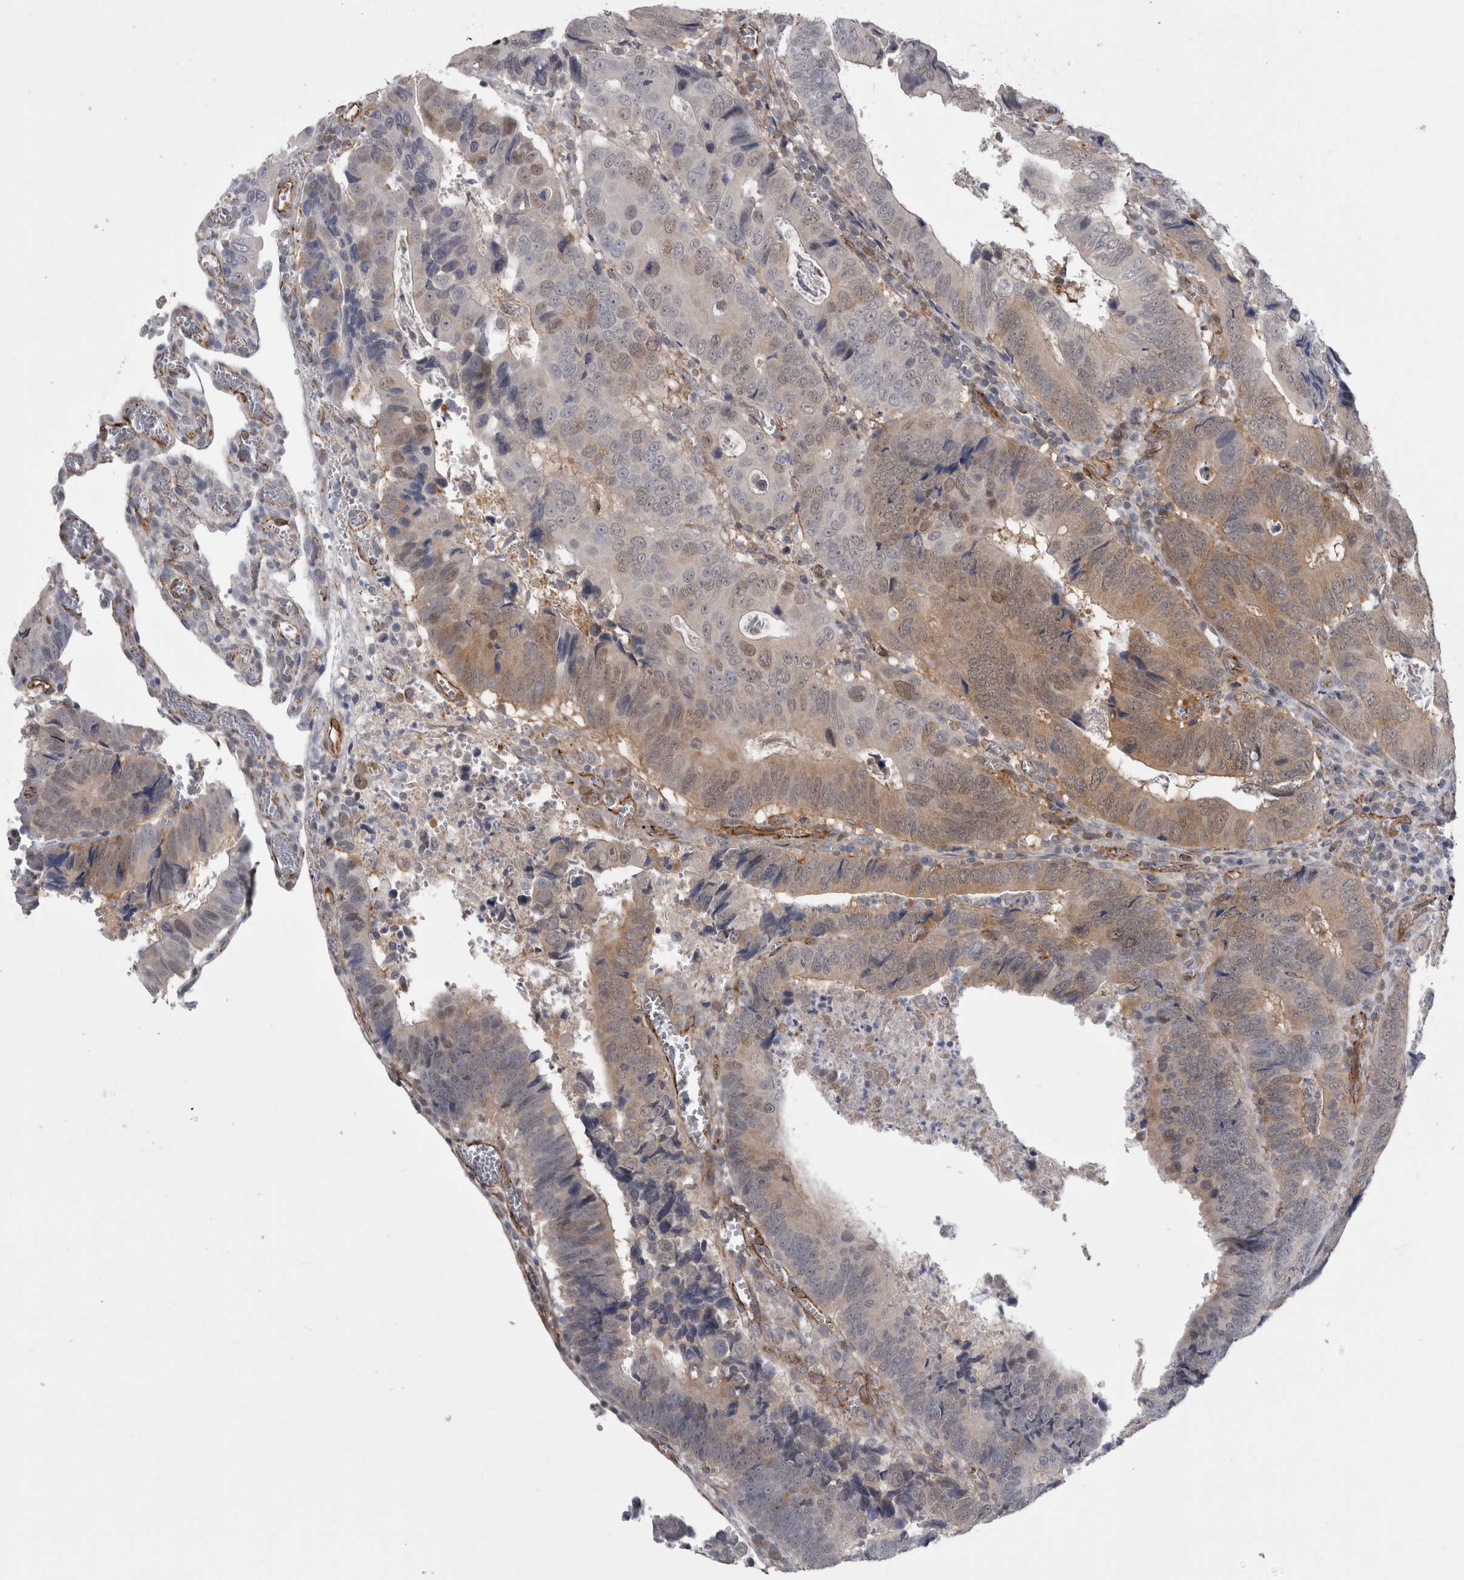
{"staining": {"intensity": "weak", "quantity": "25%-75%", "location": "cytoplasmic/membranous,nuclear"}, "tissue": "colorectal cancer", "cell_type": "Tumor cells", "image_type": "cancer", "snomed": [{"axis": "morphology", "description": "Inflammation, NOS"}, {"axis": "morphology", "description": "Adenocarcinoma, NOS"}, {"axis": "topography", "description": "Colon"}], "caption": "IHC (DAB) staining of human adenocarcinoma (colorectal) exhibits weak cytoplasmic/membranous and nuclear protein positivity in about 25%-75% of tumor cells. The protein is shown in brown color, while the nuclei are stained blue.", "gene": "ACOT7", "patient": {"sex": "male", "age": 72}}